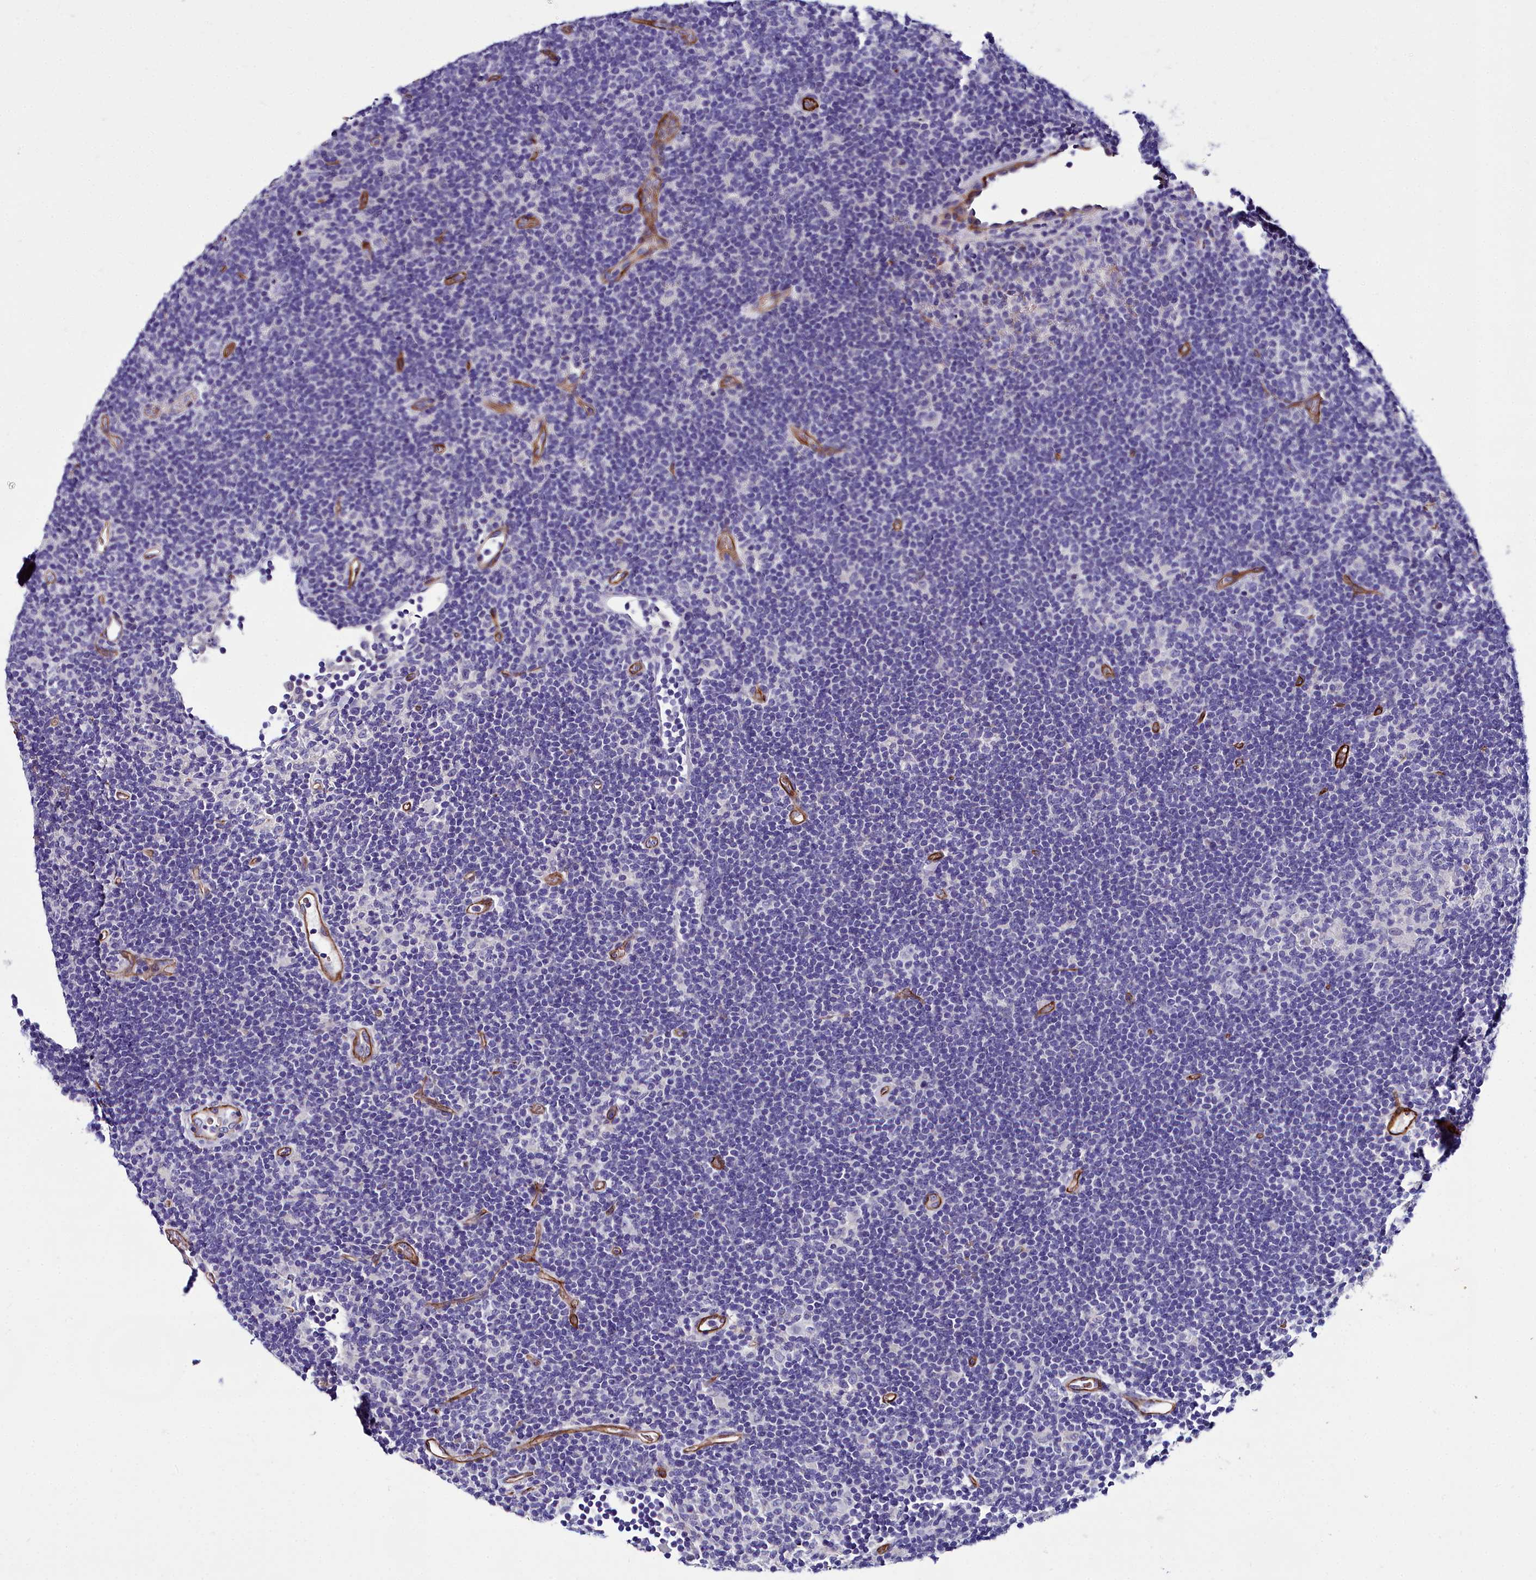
{"staining": {"intensity": "negative", "quantity": "none", "location": "none"}, "tissue": "lymphoma", "cell_type": "Tumor cells", "image_type": "cancer", "snomed": [{"axis": "morphology", "description": "Hodgkin's disease, NOS"}, {"axis": "topography", "description": "Lymph node"}], "caption": "This is an IHC micrograph of Hodgkin's disease. There is no positivity in tumor cells.", "gene": "CYP4F11", "patient": {"sex": "female", "age": 57}}